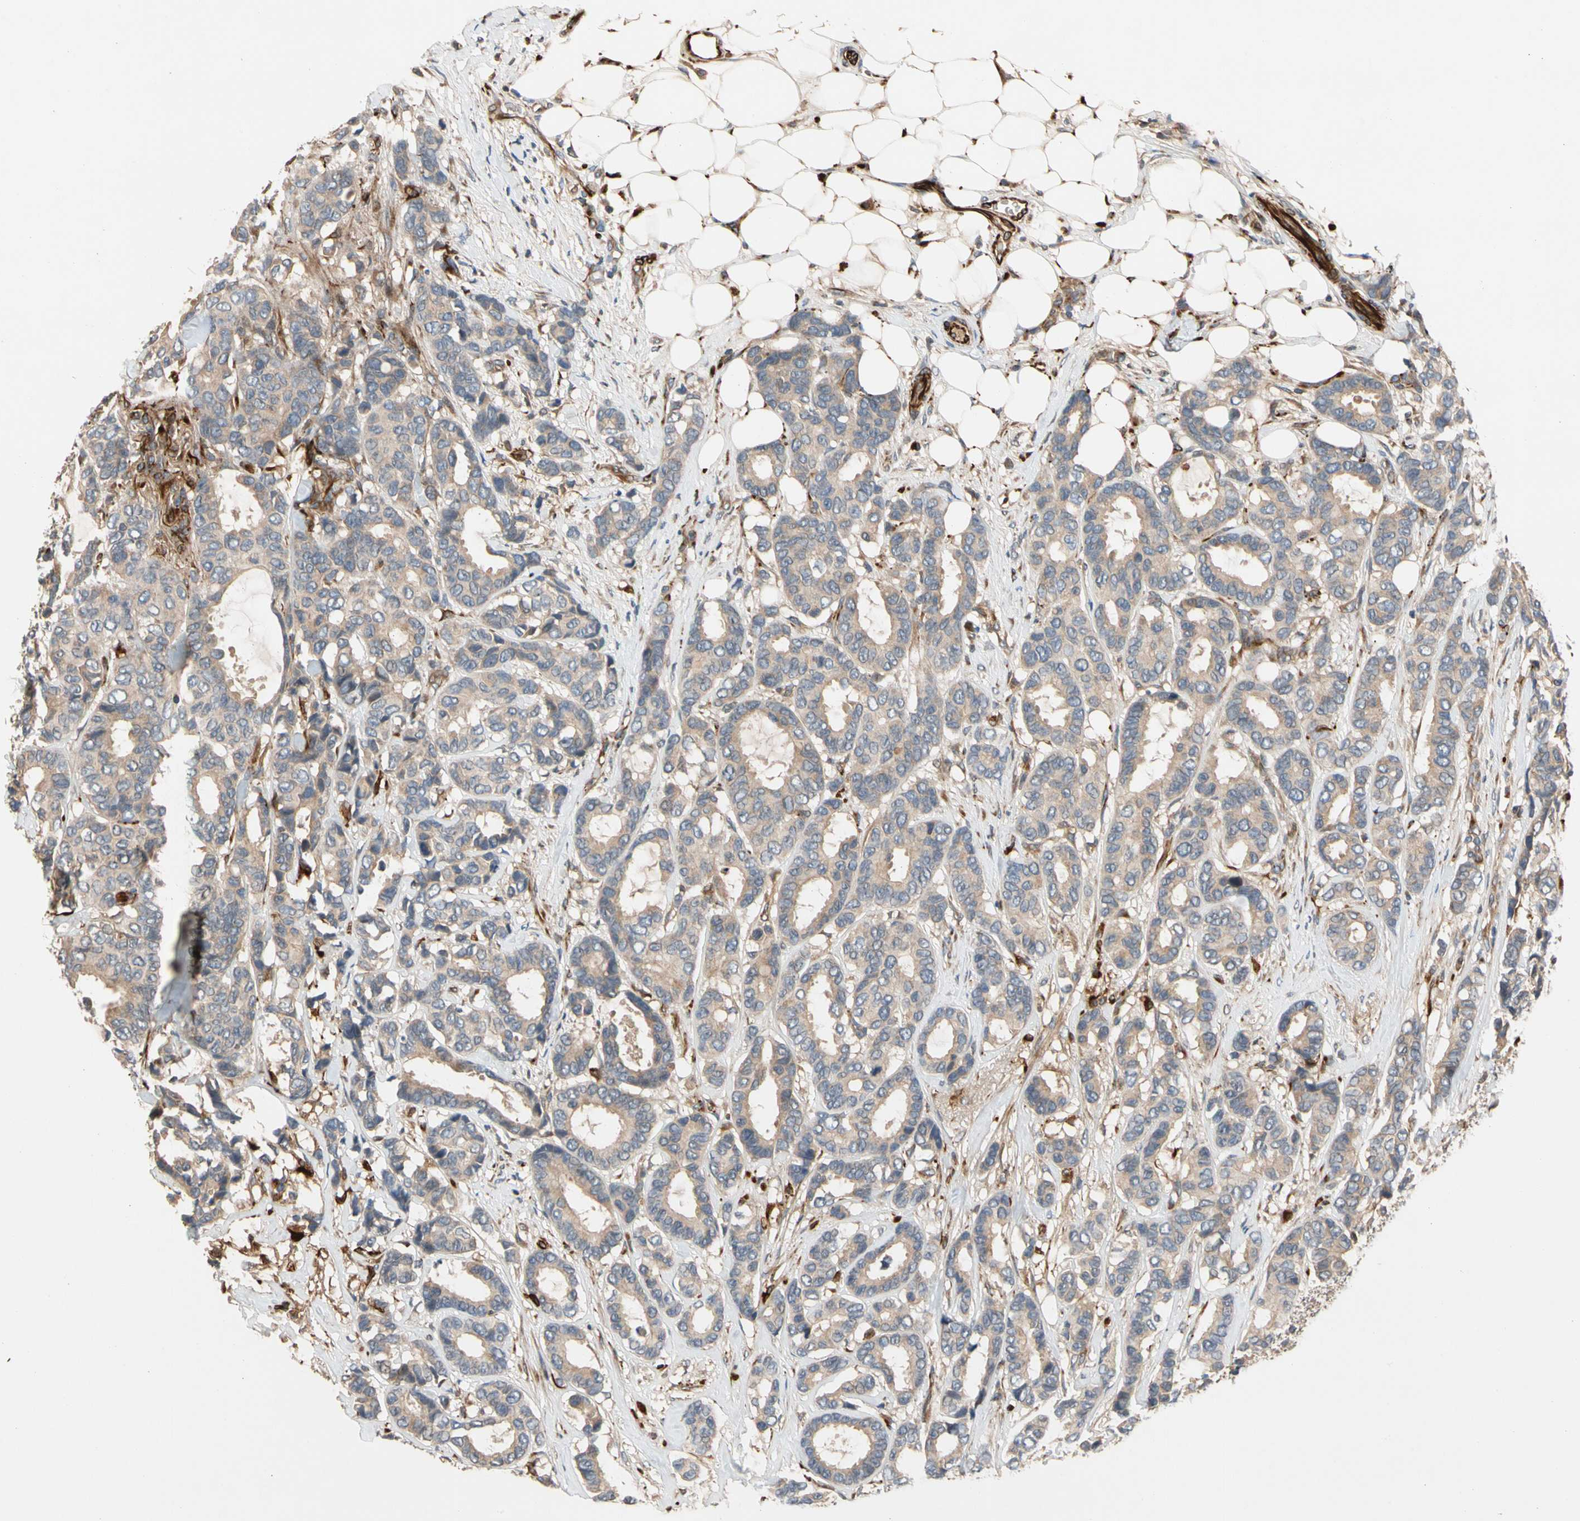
{"staining": {"intensity": "weak", "quantity": "25%-75%", "location": "cytoplasmic/membranous"}, "tissue": "breast cancer", "cell_type": "Tumor cells", "image_type": "cancer", "snomed": [{"axis": "morphology", "description": "Duct carcinoma"}, {"axis": "topography", "description": "Breast"}], "caption": "Tumor cells demonstrate low levels of weak cytoplasmic/membranous staining in about 25%-75% of cells in invasive ductal carcinoma (breast).", "gene": "FGD6", "patient": {"sex": "female", "age": 87}}